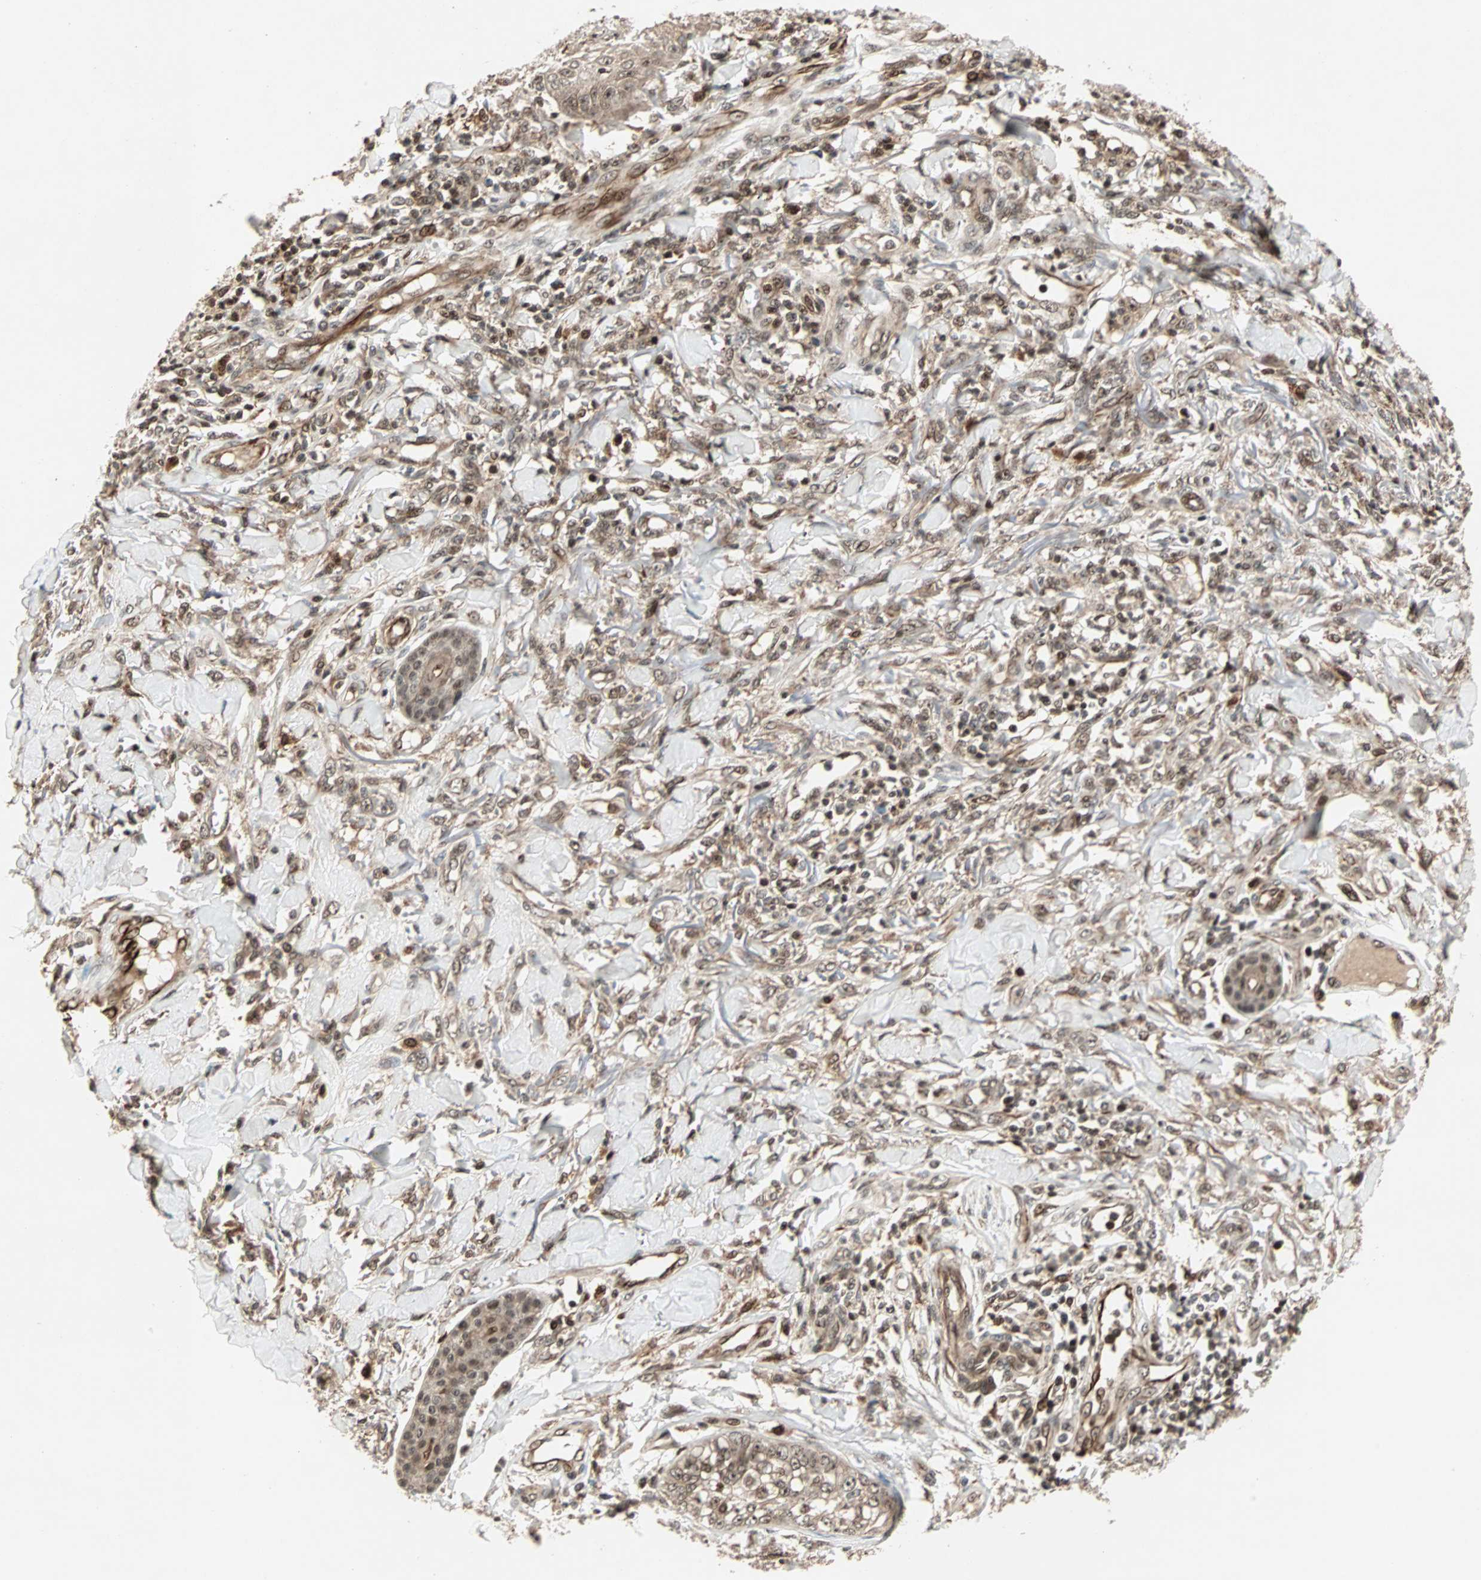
{"staining": {"intensity": "moderate", "quantity": ">75%", "location": "cytoplasmic/membranous,nuclear"}, "tissue": "skin cancer", "cell_type": "Tumor cells", "image_type": "cancer", "snomed": [{"axis": "morphology", "description": "Squamous cell carcinoma, NOS"}, {"axis": "topography", "description": "Skin"}], "caption": "IHC histopathology image of neoplastic tissue: skin cancer (squamous cell carcinoma) stained using immunohistochemistry displays medium levels of moderate protein expression localized specifically in the cytoplasmic/membranous and nuclear of tumor cells, appearing as a cytoplasmic/membranous and nuclear brown color.", "gene": "ZBED9", "patient": {"sex": "female", "age": 78}}